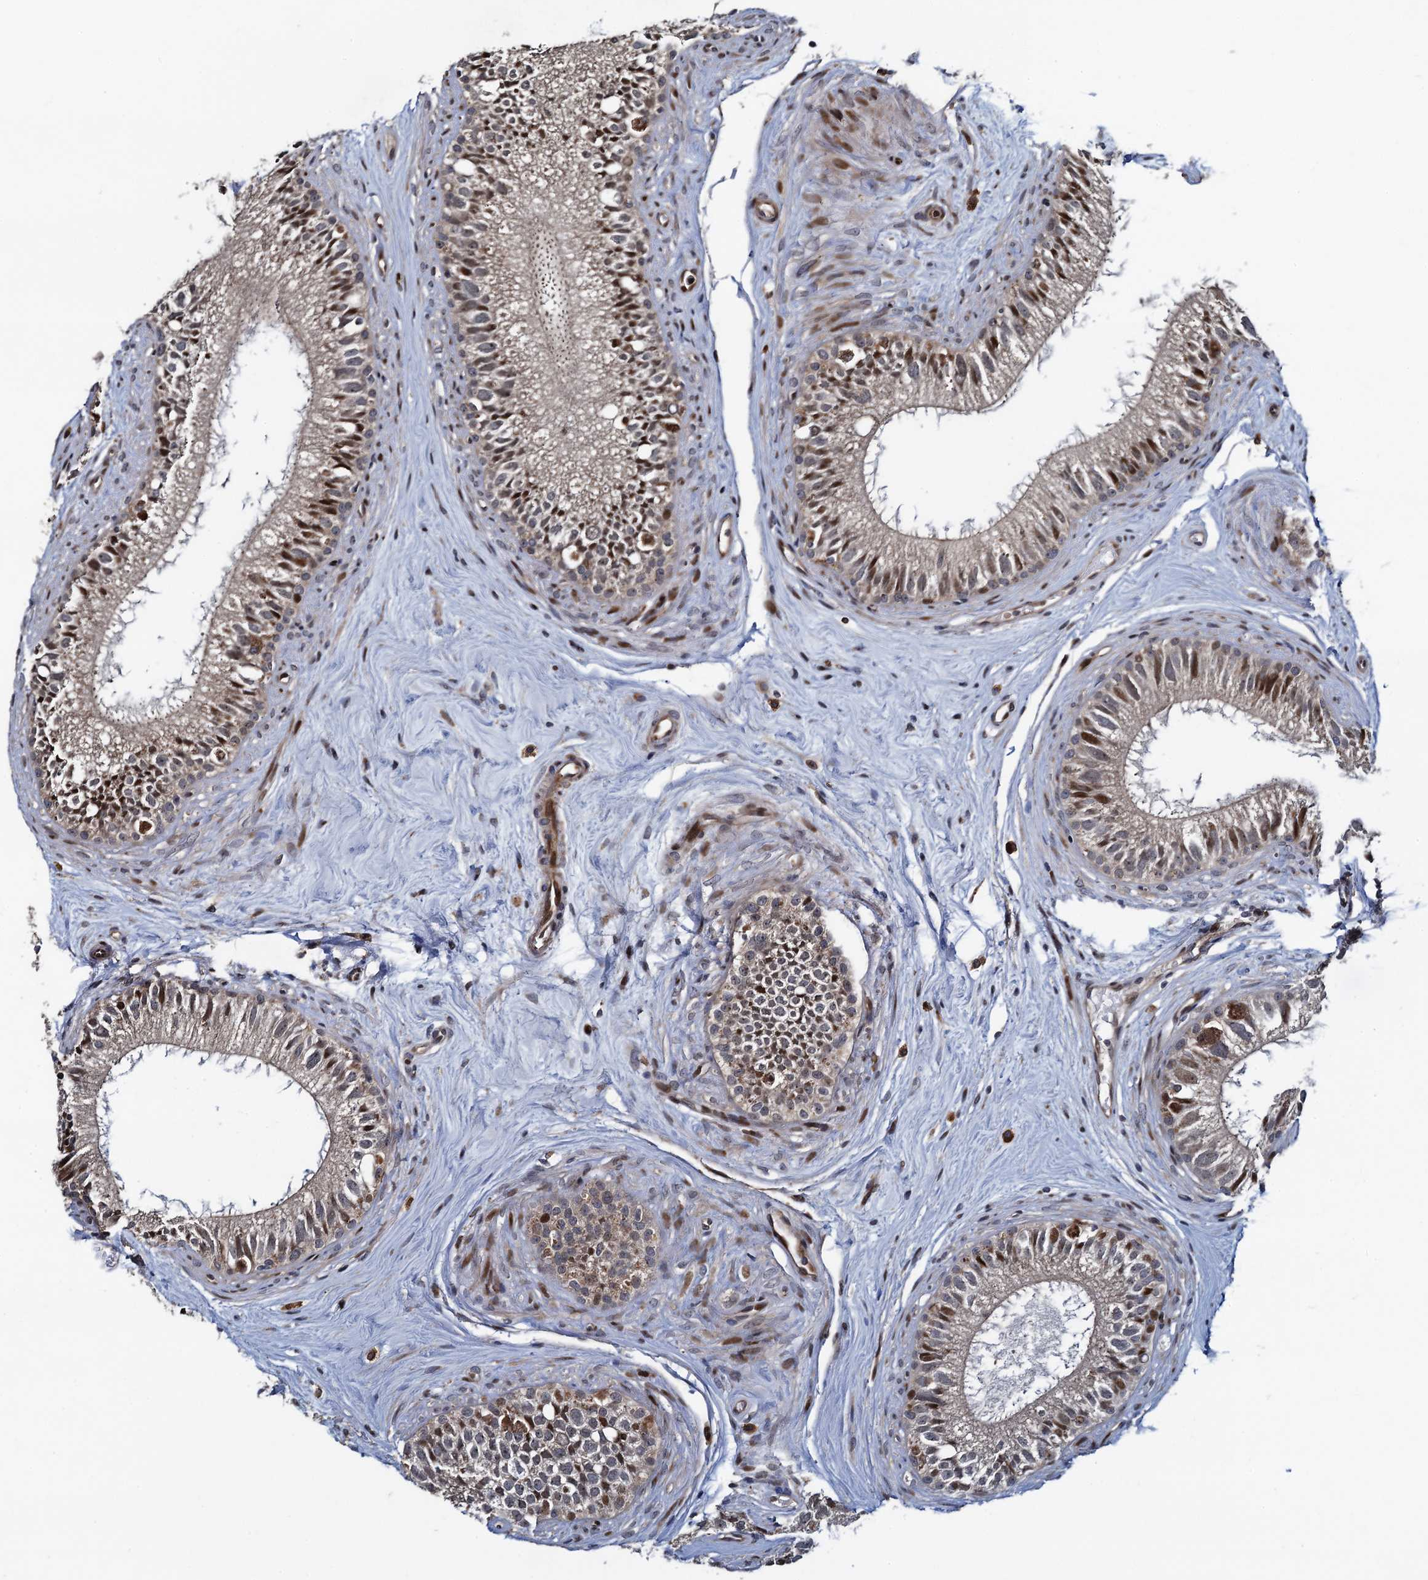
{"staining": {"intensity": "moderate", "quantity": "25%-75%", "location": "cytoplasmic/membranous,nuclear"}, "tissue": "epididymis", "cell_type": "Glandular cells", "image_type": "normal", "snomed": [{"axis": "morphology", "description": "Normal tissue, NOS"}, {"axis": "topography", "description": "Epididymis"}], "caption": "Normal epididymis exhibits moderate cytoplasmic/membranous,nuclear expression in approximately 25%-75% of glandular cells, visualized by immunohistochemistry.", "gene": "ATOSA", "patient": {"sex": "male", "age": 71}}